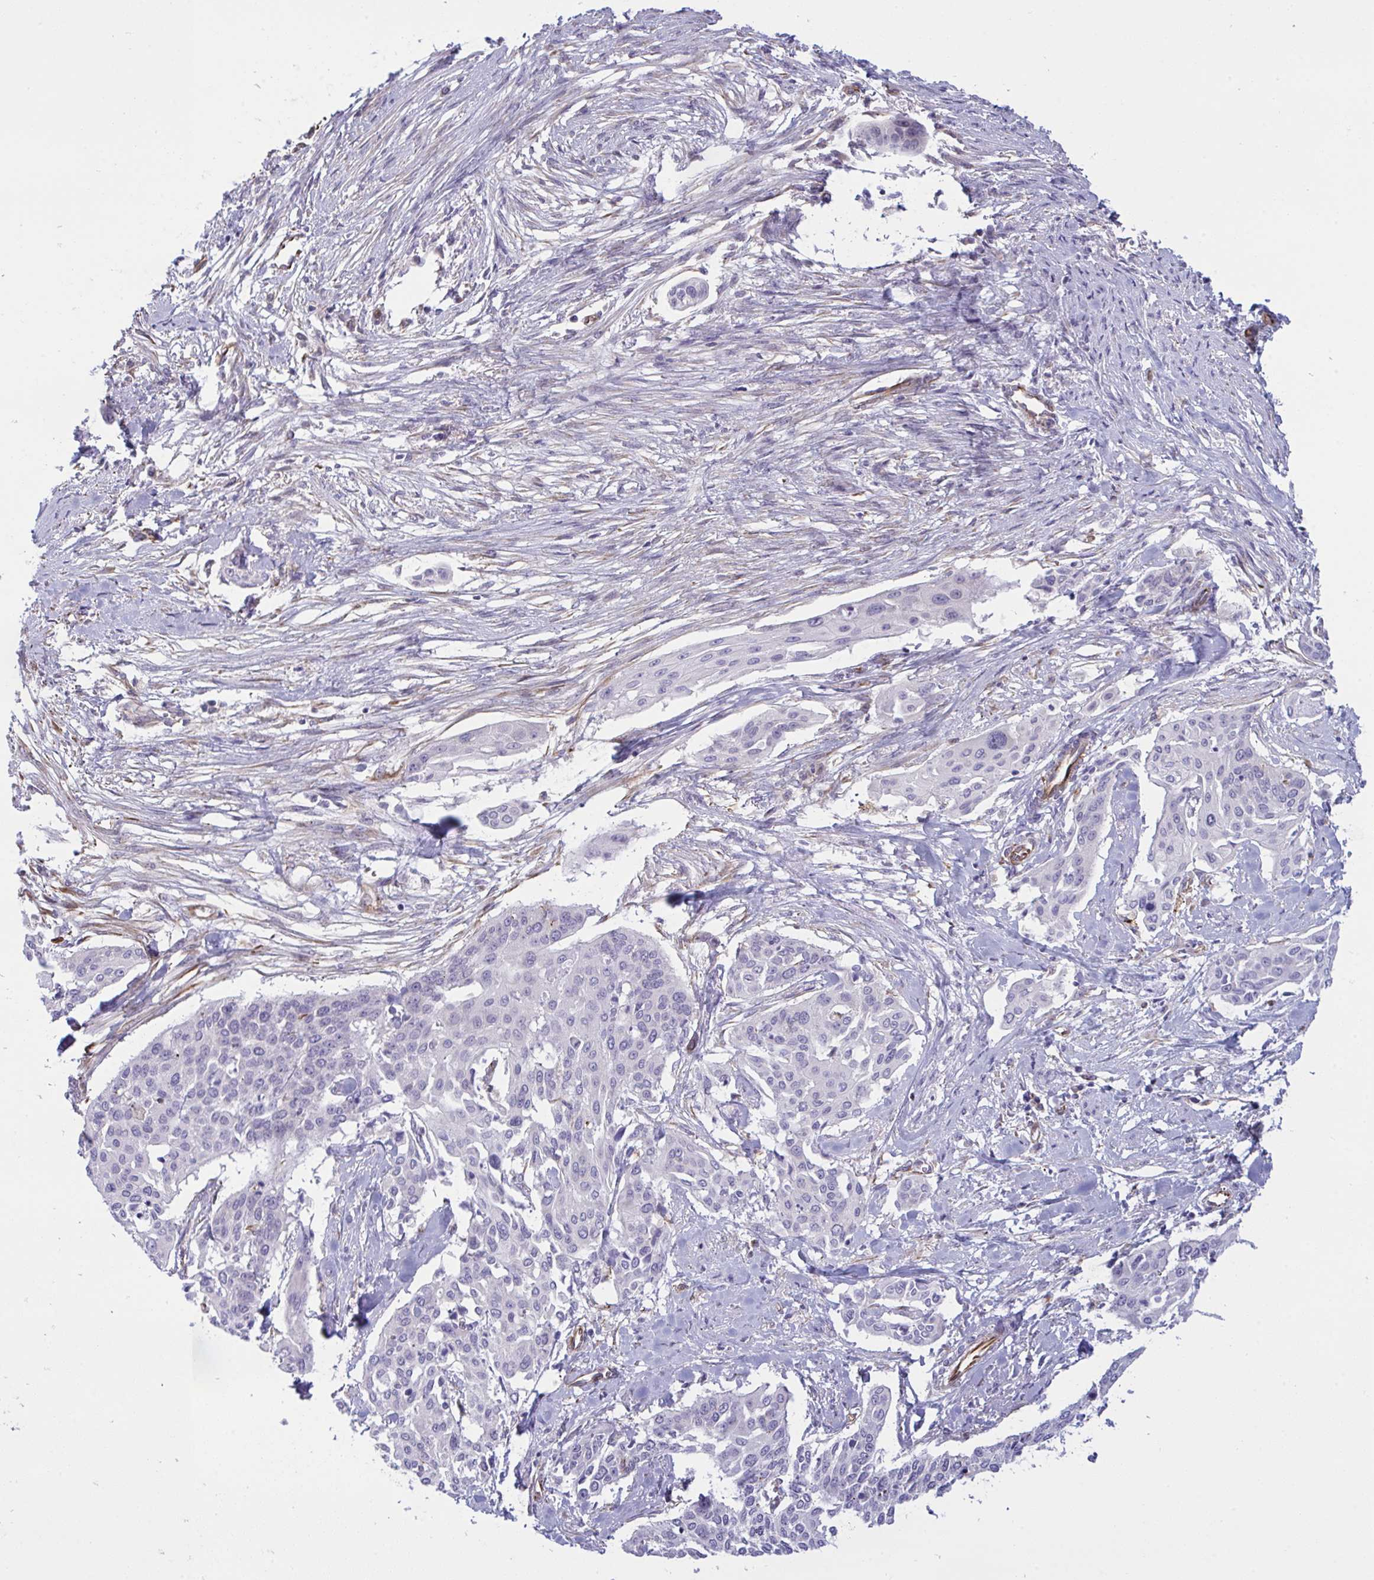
{"staining": {"intensity": "negative", "quantity": "none", "location": "none"}, "tissue": "cervical cancer", "cell_type": "Tumor cells", "image_type": "cancer", "snomed": [{"axis": "morphology", "description": "Squamous cell carcinoma, NOS"}, {"axis": "topography", "description": "Cervix"}], "caption": "Immunohistochemistry (IHC) image of neoplastic tissue: human cervical cancer stained with DAB shows no significant protein expression in tumor cells.", "gene": "DCBLD1", "patient": {"sex": "female", "age": 44}}